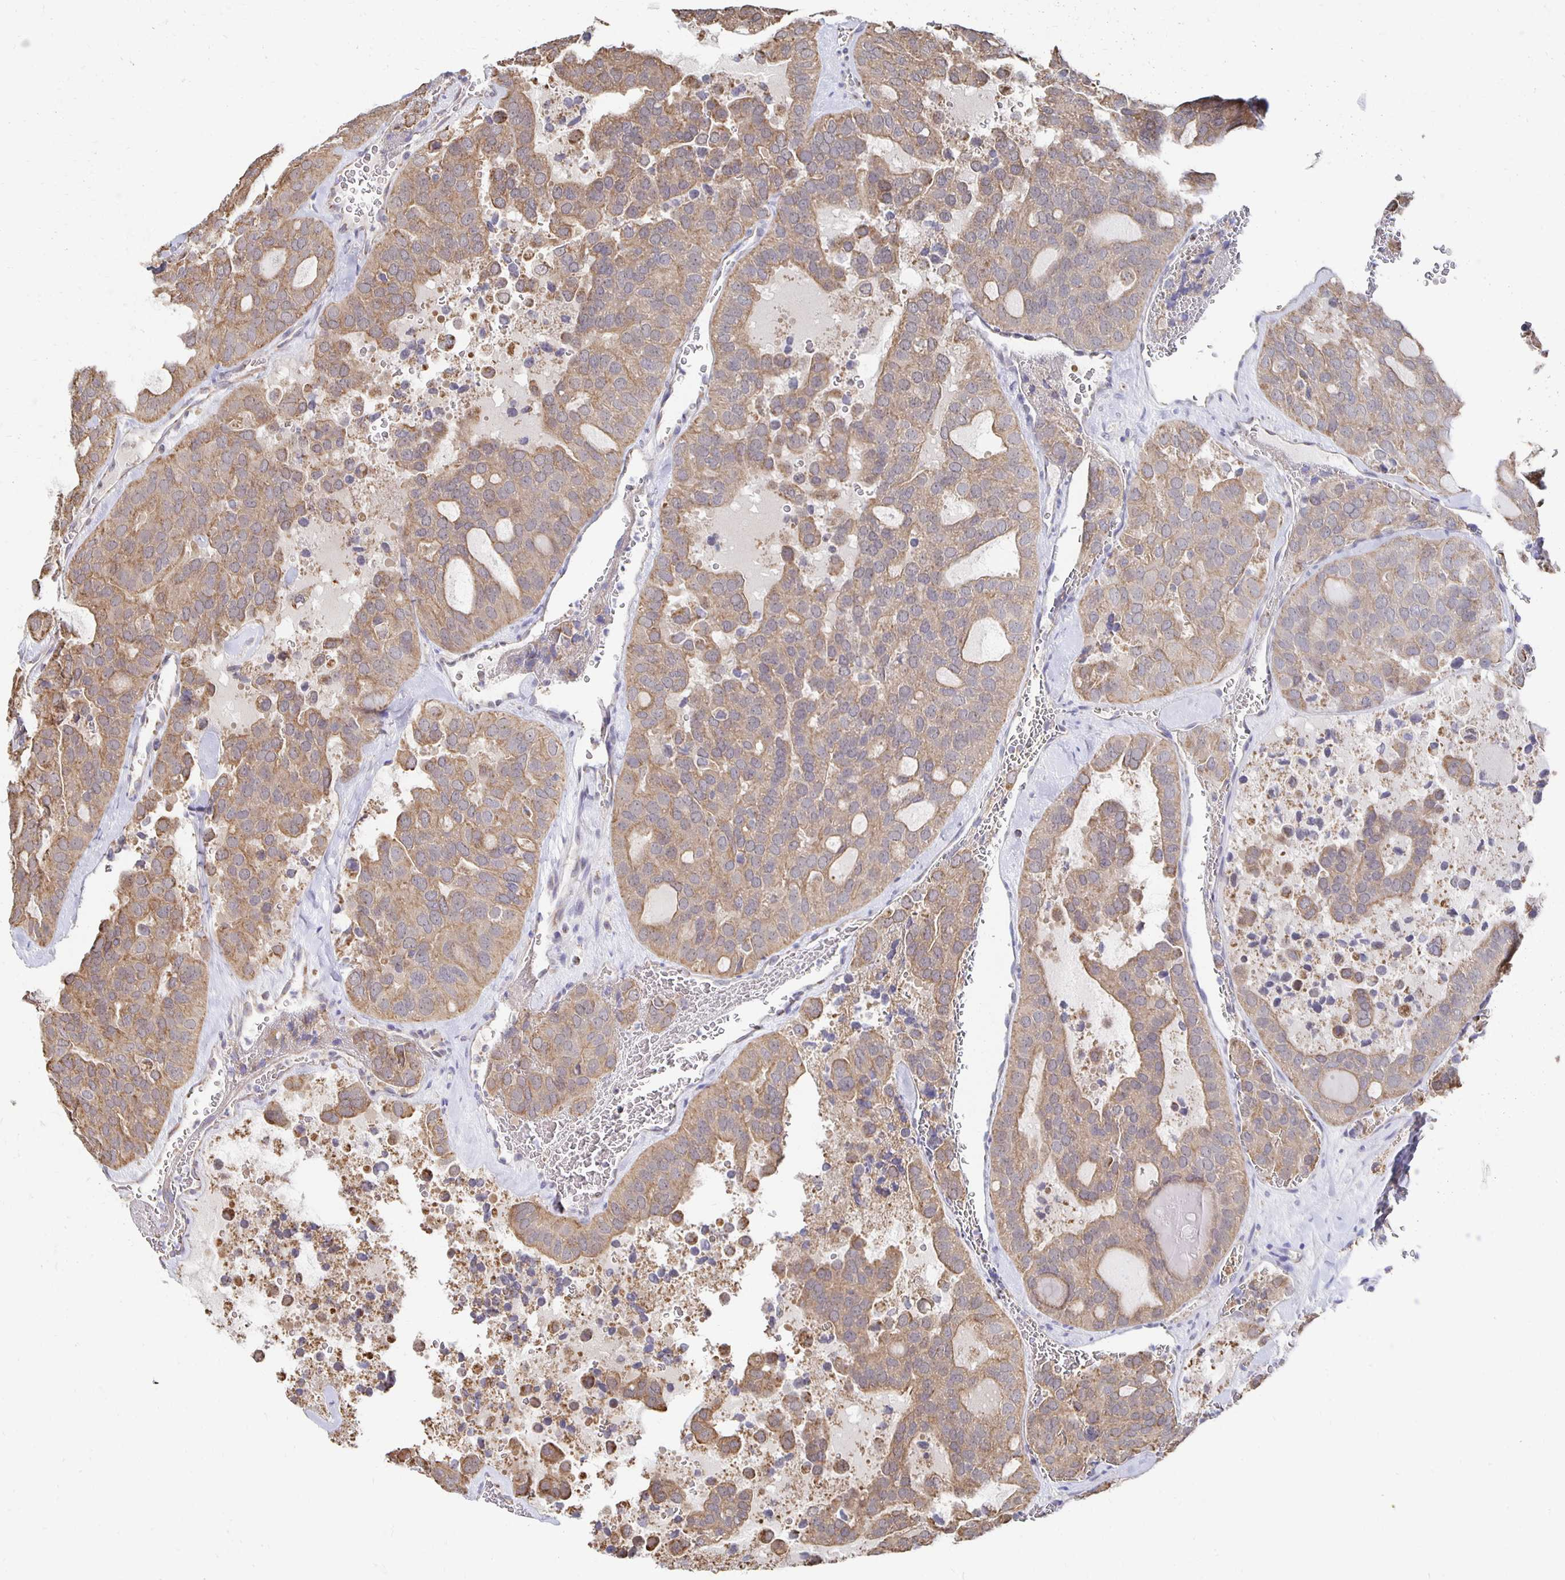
{"staining": {"intensity": "weak", "quantity": "25%-75%", "location": "cytoplasmic/membranous"}, "tissue": "thyroid cancer", "cell_type": "Tumor cells", "image_type": "cancer", "snomed": [{"axis": "morphology", "description": "Follicular adenoma carcinoma, NOS"}, {"axis": "topography", "description": "Thyroid gland"}], "caption": "Human thyroid follicular adenoma carcinoma stained for a protein (brown) reveals weak cytoplasmic/membranous positive positivity in approximately 25%-75% of tumor cells.", "gene": "NKX2-8", "patient": {"sex": "male", "age": 75}}